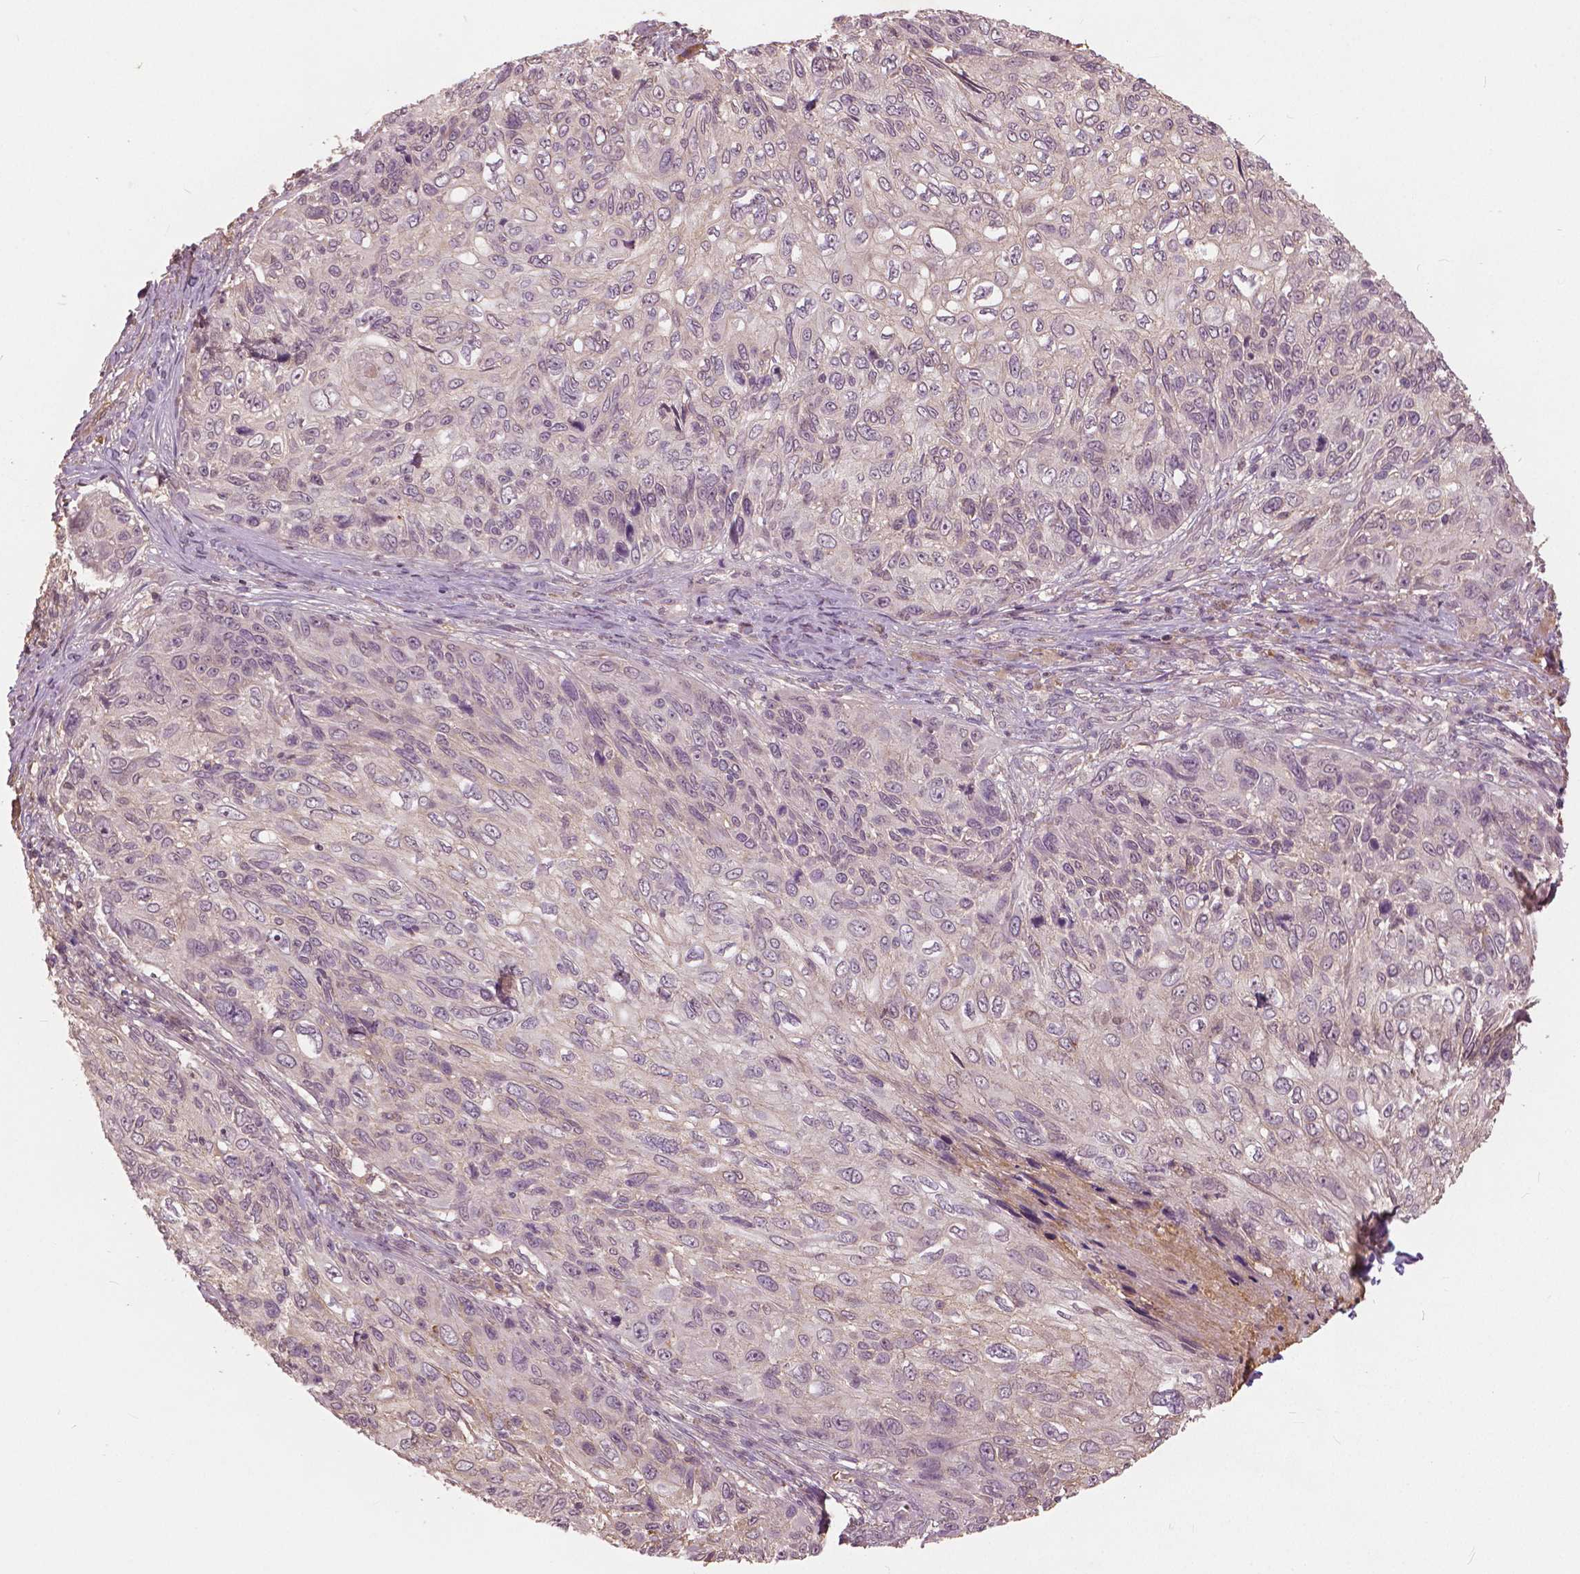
{"staining": {"intensity": "weak", "quantity": "25%-75%", "location": "nuclear"}, "tissue": "skin cancer", "cell_type": "Tumor cells", "image_type": "cancer", "snomed": [{"axis": "morphology", "description": "Squamous cell carcinoma, NOS"}, {"axis": "topography", "description": "Skin"}], "caption": "Immunohistochemistry photomicrograph of neoplastic tissue: human skin cancer stained using IHC demonstrates low levels of weak protein expression localized specifically in the nuclear of tumor cells, appearing as a nuclear brown color.", "gene": "ANGPTL4", "patient": {"sex": "male", "age": 92}}